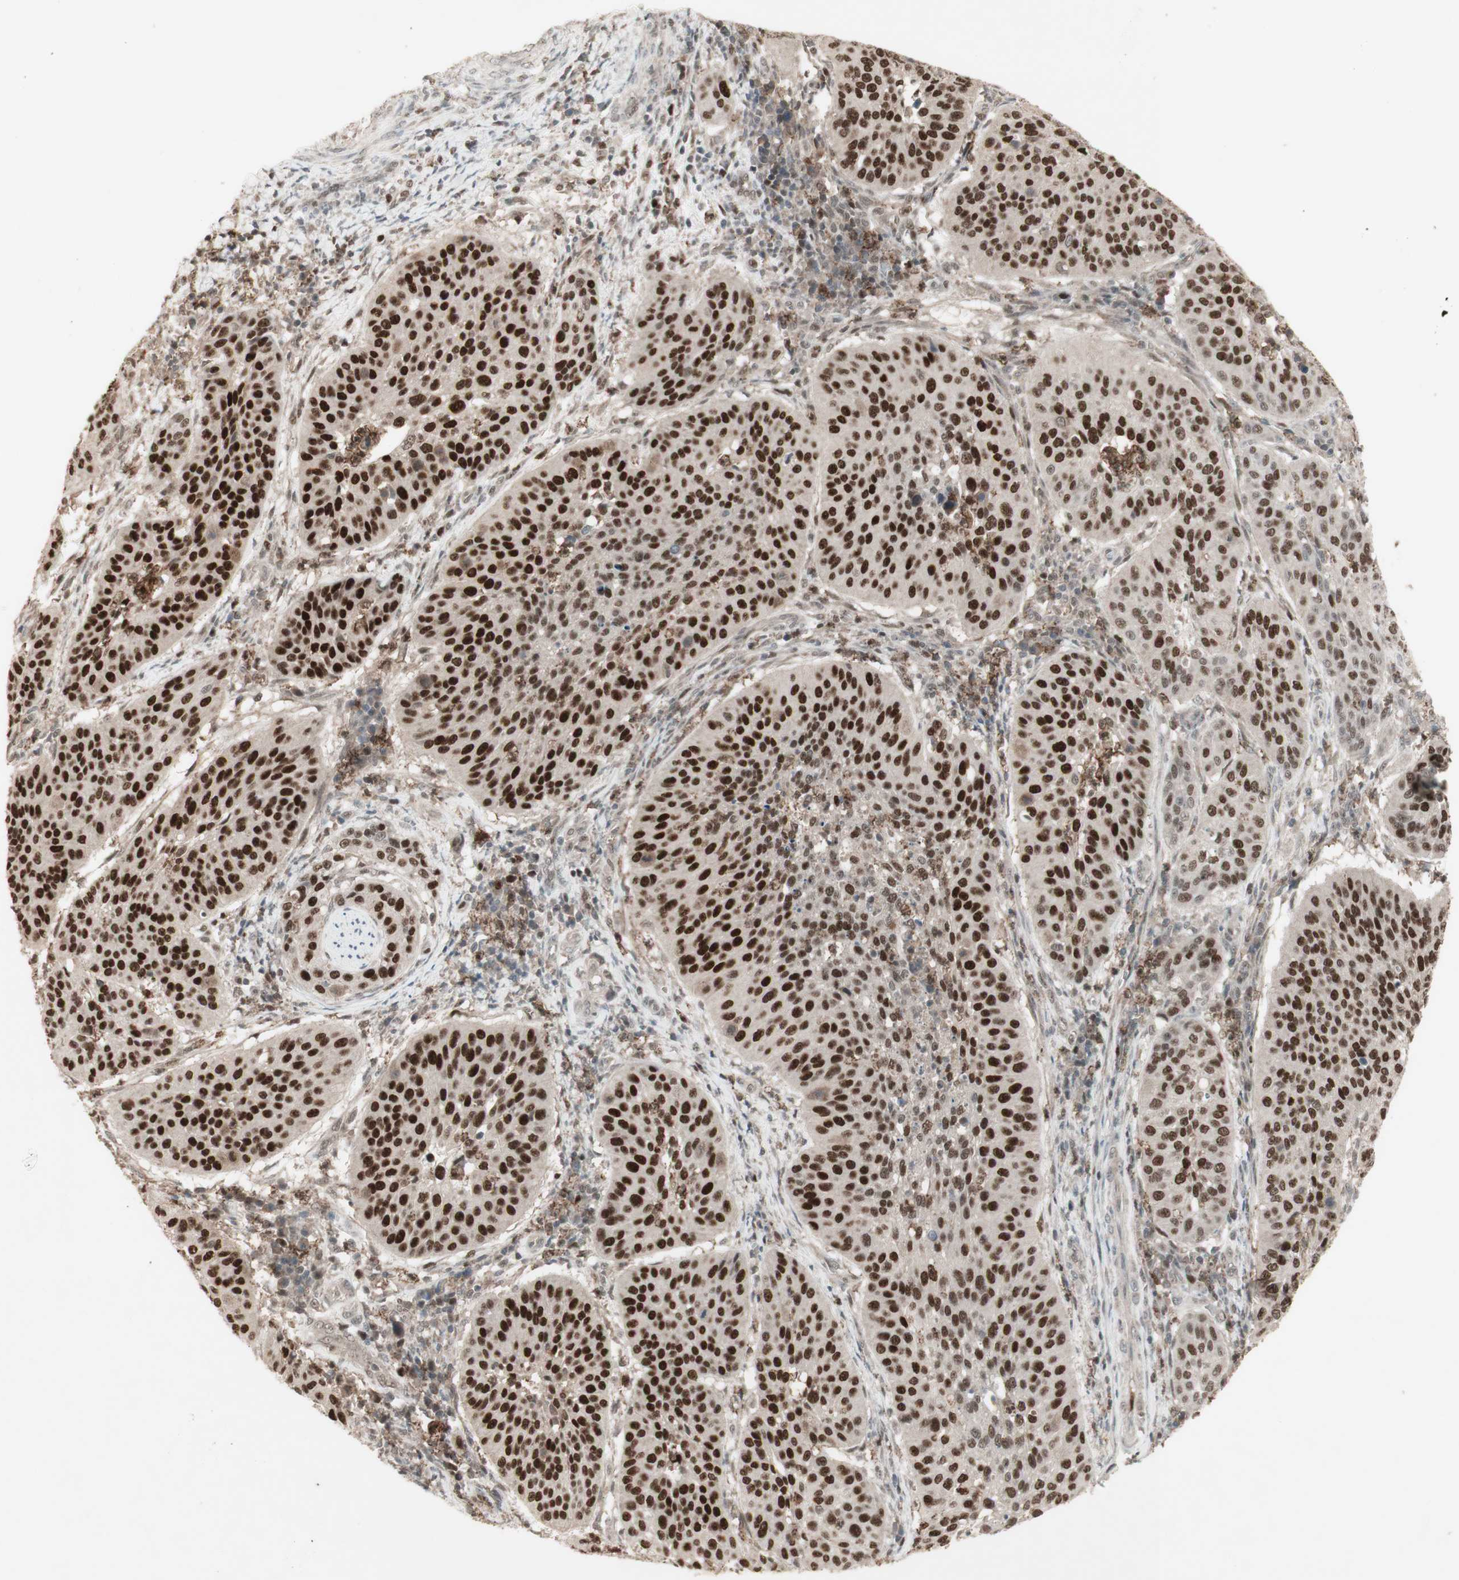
{"staining": {"intensity": "strong", "quantity": ">75%", "location": "cytoplasmic/membranous,nuclear"}, "tissue": "cervical cancer", "cell_type": "Tumor cells", "image_type": "cancer", "snomed": [{"axis": "morphology", "description": "Normal tissue, NOS"}, {"axis": "morphology", "description": "Squamous cell carcinoma, NOS"}, {"axis": "topography", "description": "Cervix"}], "caption": "The immunohistochemical stain shows strong cytoplasmic/membranous and nuclear staining in tumor cells of cervical cancer (squamous cell carcinoma) tissue. Ihc stains the protein of interest in brown and the nuclei are stained blue.", "gene": "MSH6", "patient": {"sex": "female", "age": 39}}